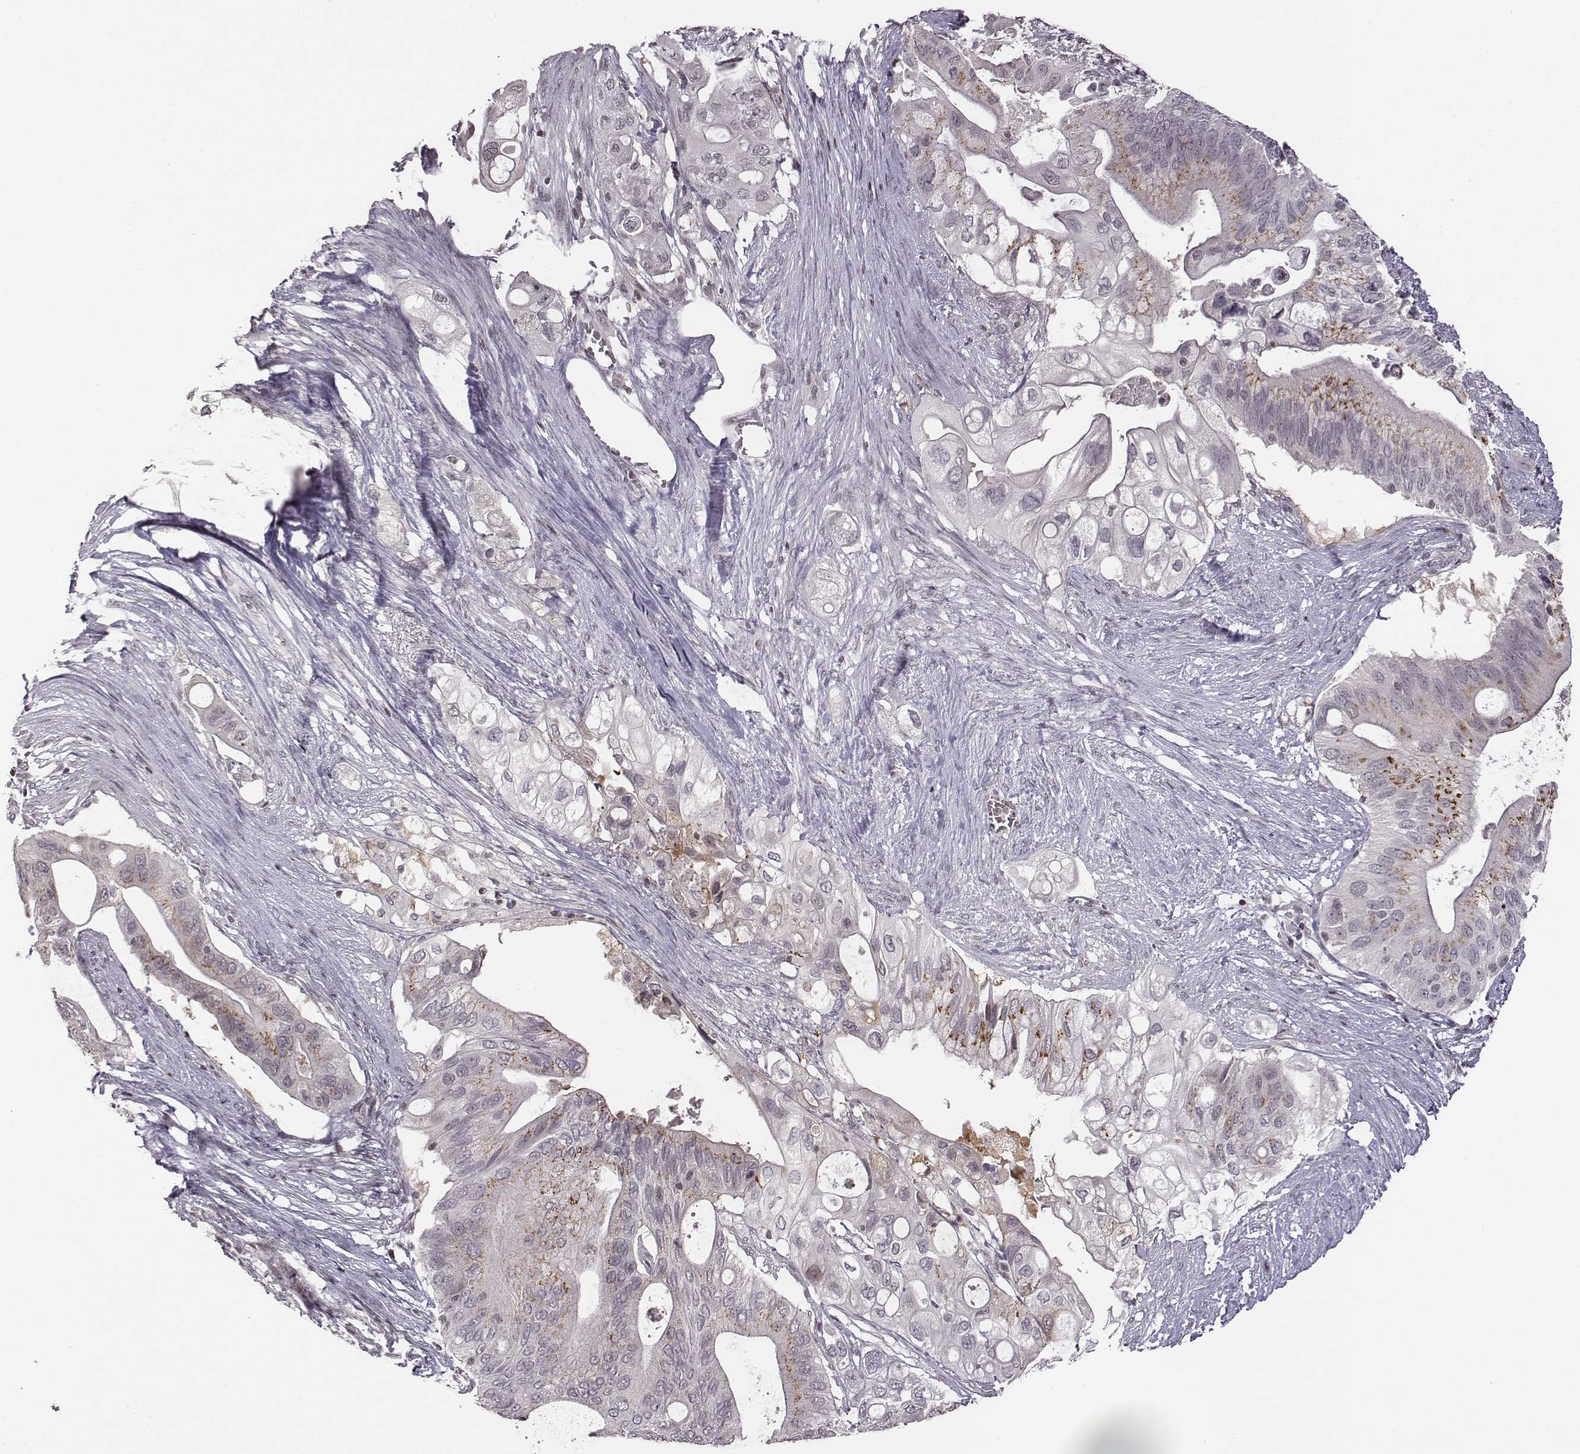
{"staining": {"intensity": "negative", "quantity": "none", "location": "none"}, "tissue": "pancreatic cancer", "cell_type": "Tumor cells", "image_type": "cancer", "snomed": [{"axis": "morphology", "description": "Adenocarcinoma, NOS"}, {"axis": "topography", "description": "Pancreas"}], "caption": "Tumor cells are negative for brown protein staining in pancreatic cancer (adenocarcinoma).", "gene": "GRM4", "patient": {"sex": "female", "age": 72}}